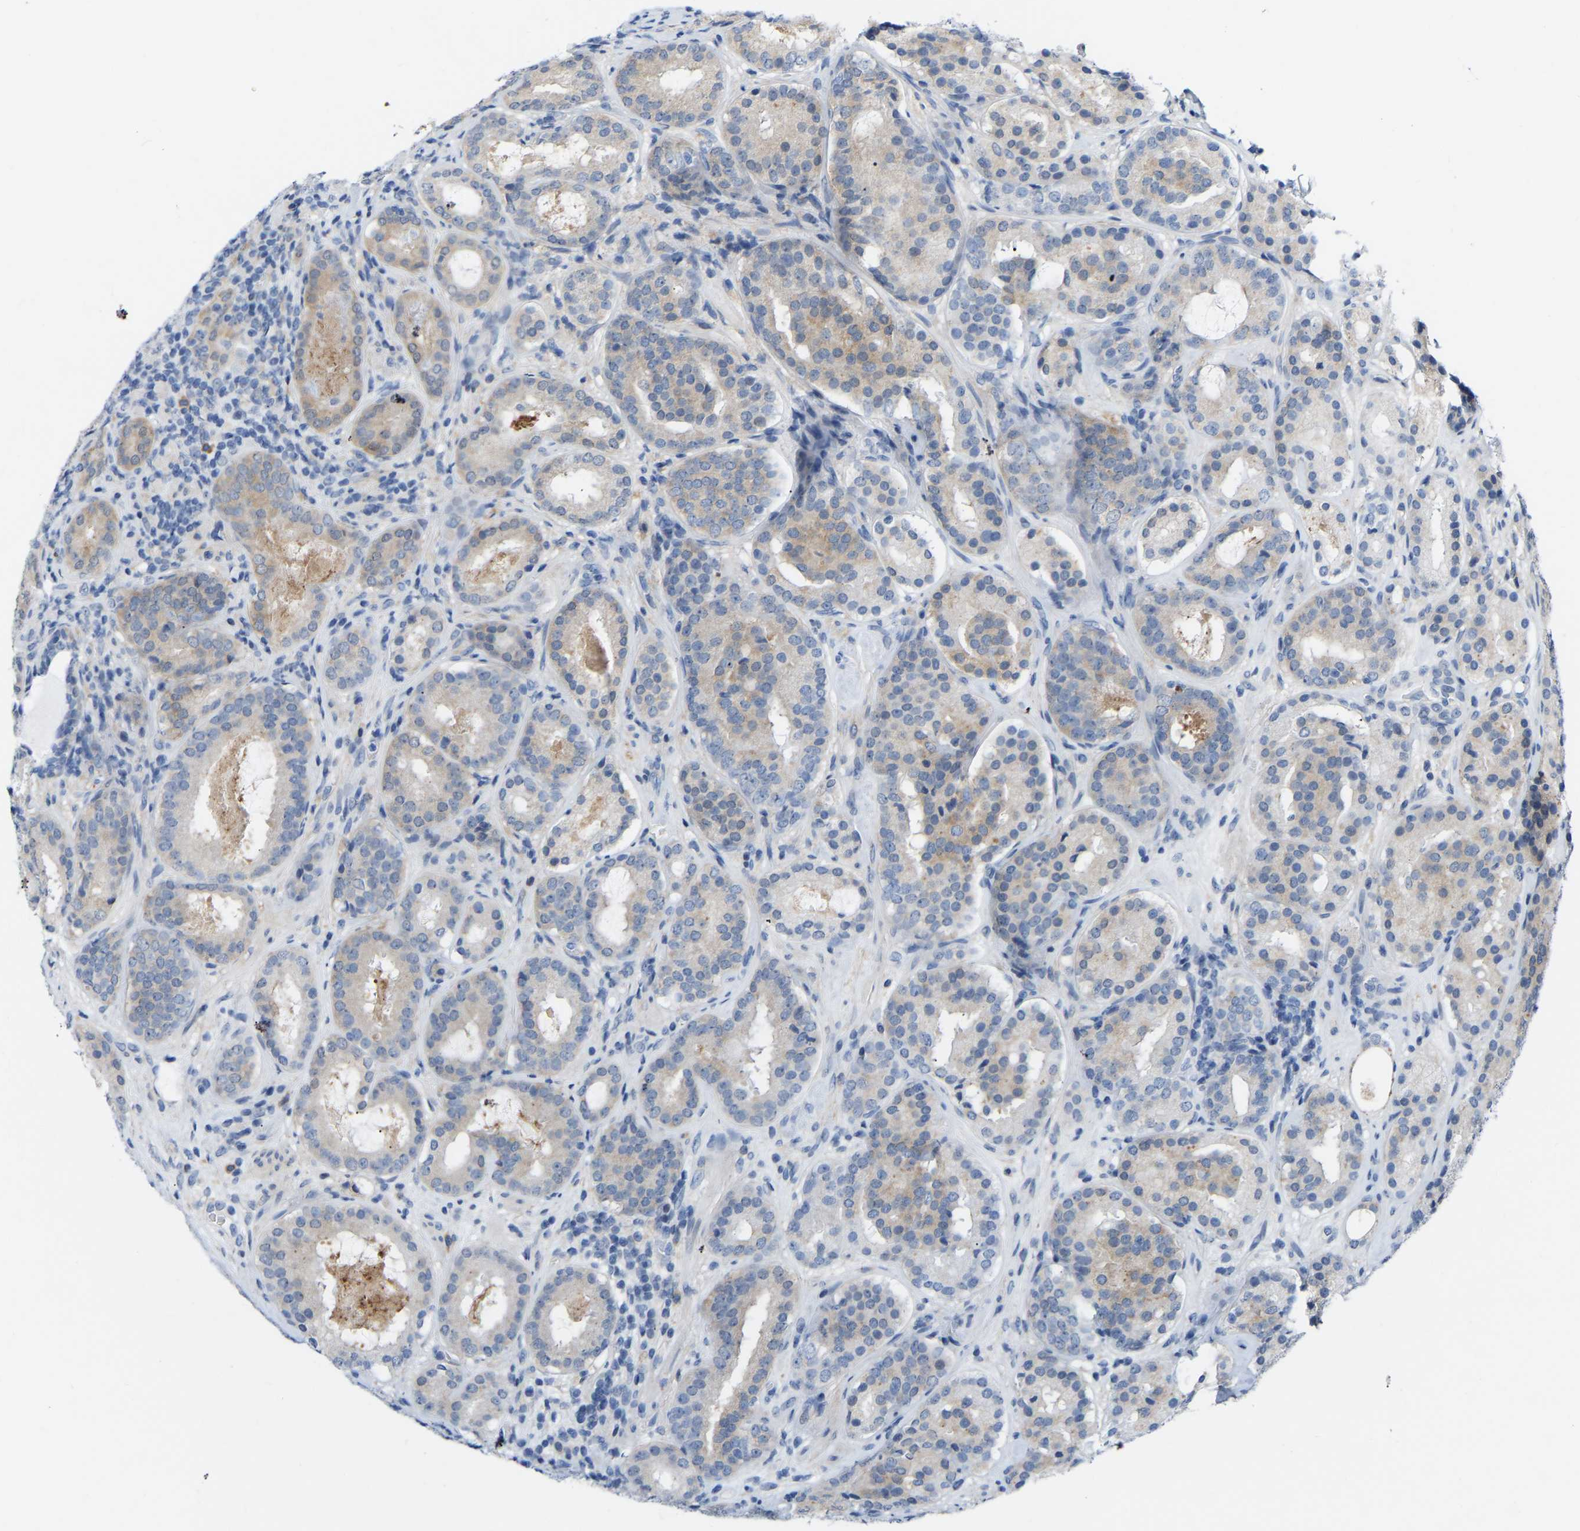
{"staining": {"intensity": "weak", "quantity": "25%-75%", "location": "cytoplasmic/membranous"}, "tissue": "prostate cancer", "cell_type": "Tumor cells", "image_type": "cancer", "snomed": [{"axis": "morphology", "description": "Adenocarcinoma, Low grade"}, {"axis": "topography", "description": "Prostate"}], "caption": "Immunohistochemical staining of human prostate low-grade adenocarcinoma exhibits low levels of weak cytoplasmic/membranous expression in approximately 25%-75% of tumor cells.", "gene": "ABTB2", "patient": {"sex": "male", "age": 69}}